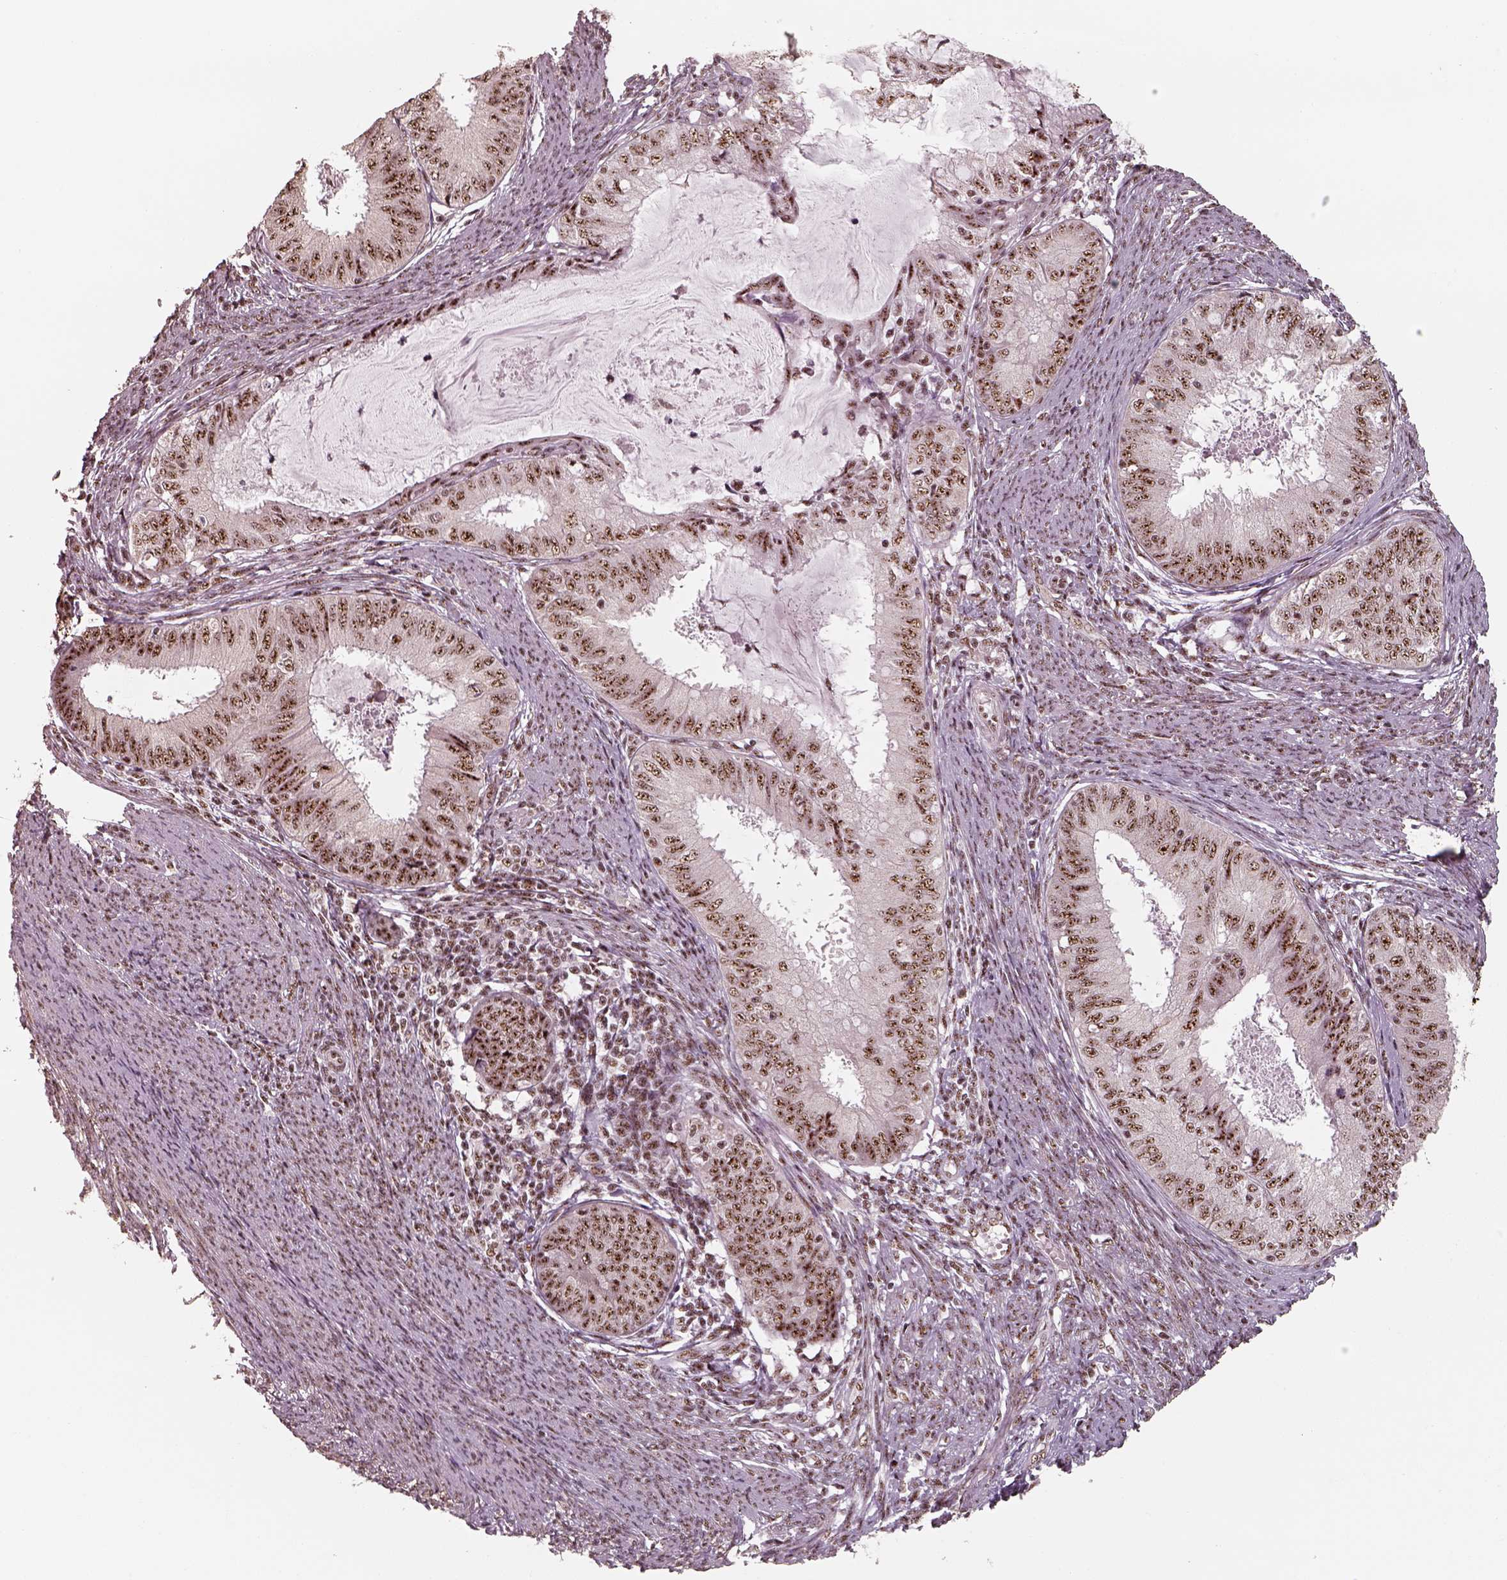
{"staining": {"intensity": "strong", "quantity": ">75%", "location": "nuclear"}, "tissue": "endometrial cancer", "cell_type": "Tumor cells", "image_type": "cancer", "snomed": [{"axis": "morphology", "description": "Adenocarcinoma, NOS"}, {"axis": "topography", "description": "Endometrium"}], "caption": "This histopathology image reveals immunohistochemistry staining of human adenocarcinoma (endometrial), with high strong nuclear staining in approximately >75% of tumor cells.", "gene": "ATXN7L3", "patient": {"sex": "female", "age": 57}}